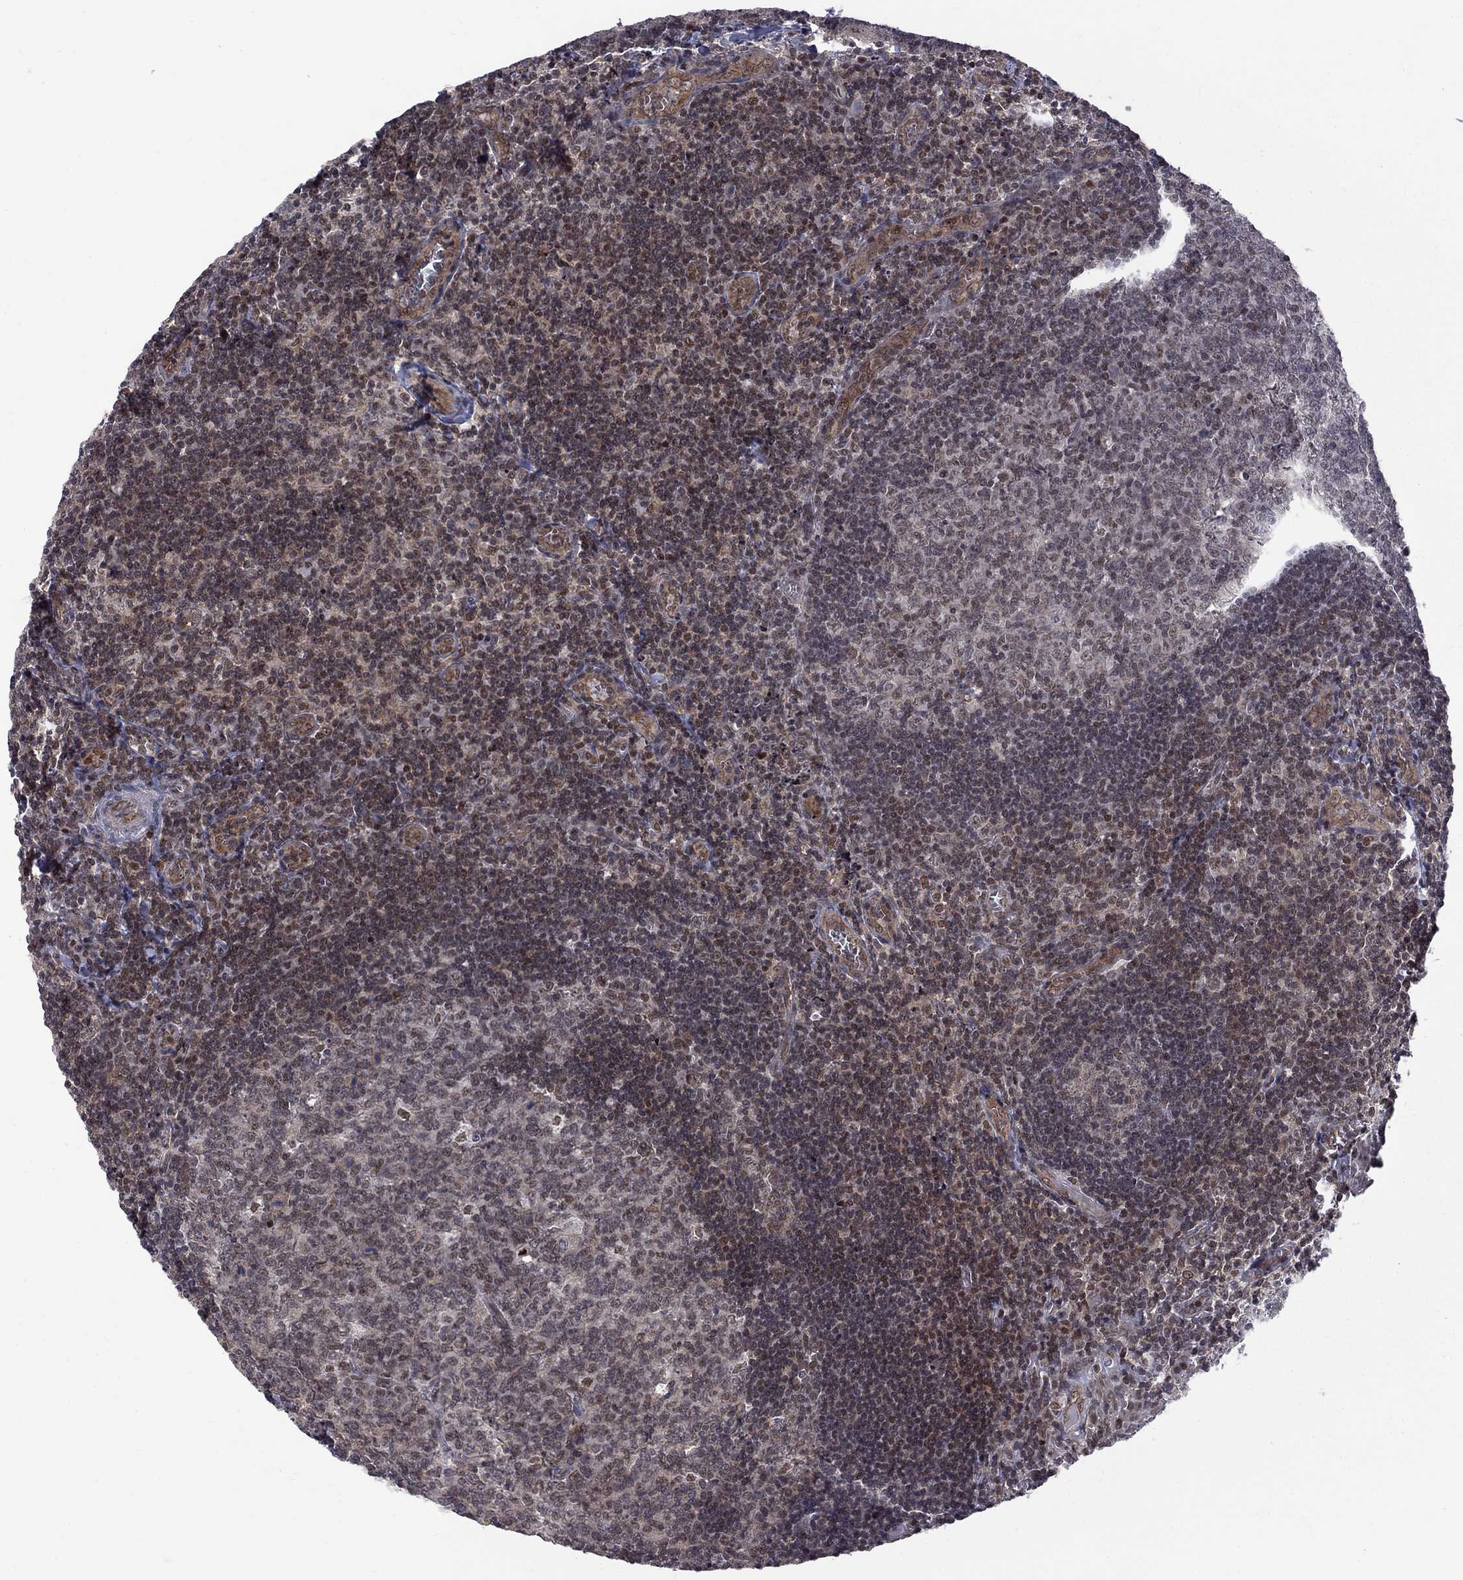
{"staining": {"intensity": "weak", "quantity": "<25%", "location": "cytoplasmic/membranous"}, "tissue": "tonsil", "cell_type": "Germinal center cells", "image_type": "normal", "snomed": [{"axis": "morphology", "description": "Normal tissue, NOS"}, {"axis": "morphology", "description": "Inflammation, NOS"}, {"axis": "topography", "description": "Tonsil"}], "caption": "The immunohistochemistry photomicrograph has no significant expression in germinal center cells of tonsil. (DAB (3,3'-diaminobenzidine) immunohistochemistry (IHC), high magnification).", "gene": "BRF1", "patient": {"sex": "female", "age": 31}}